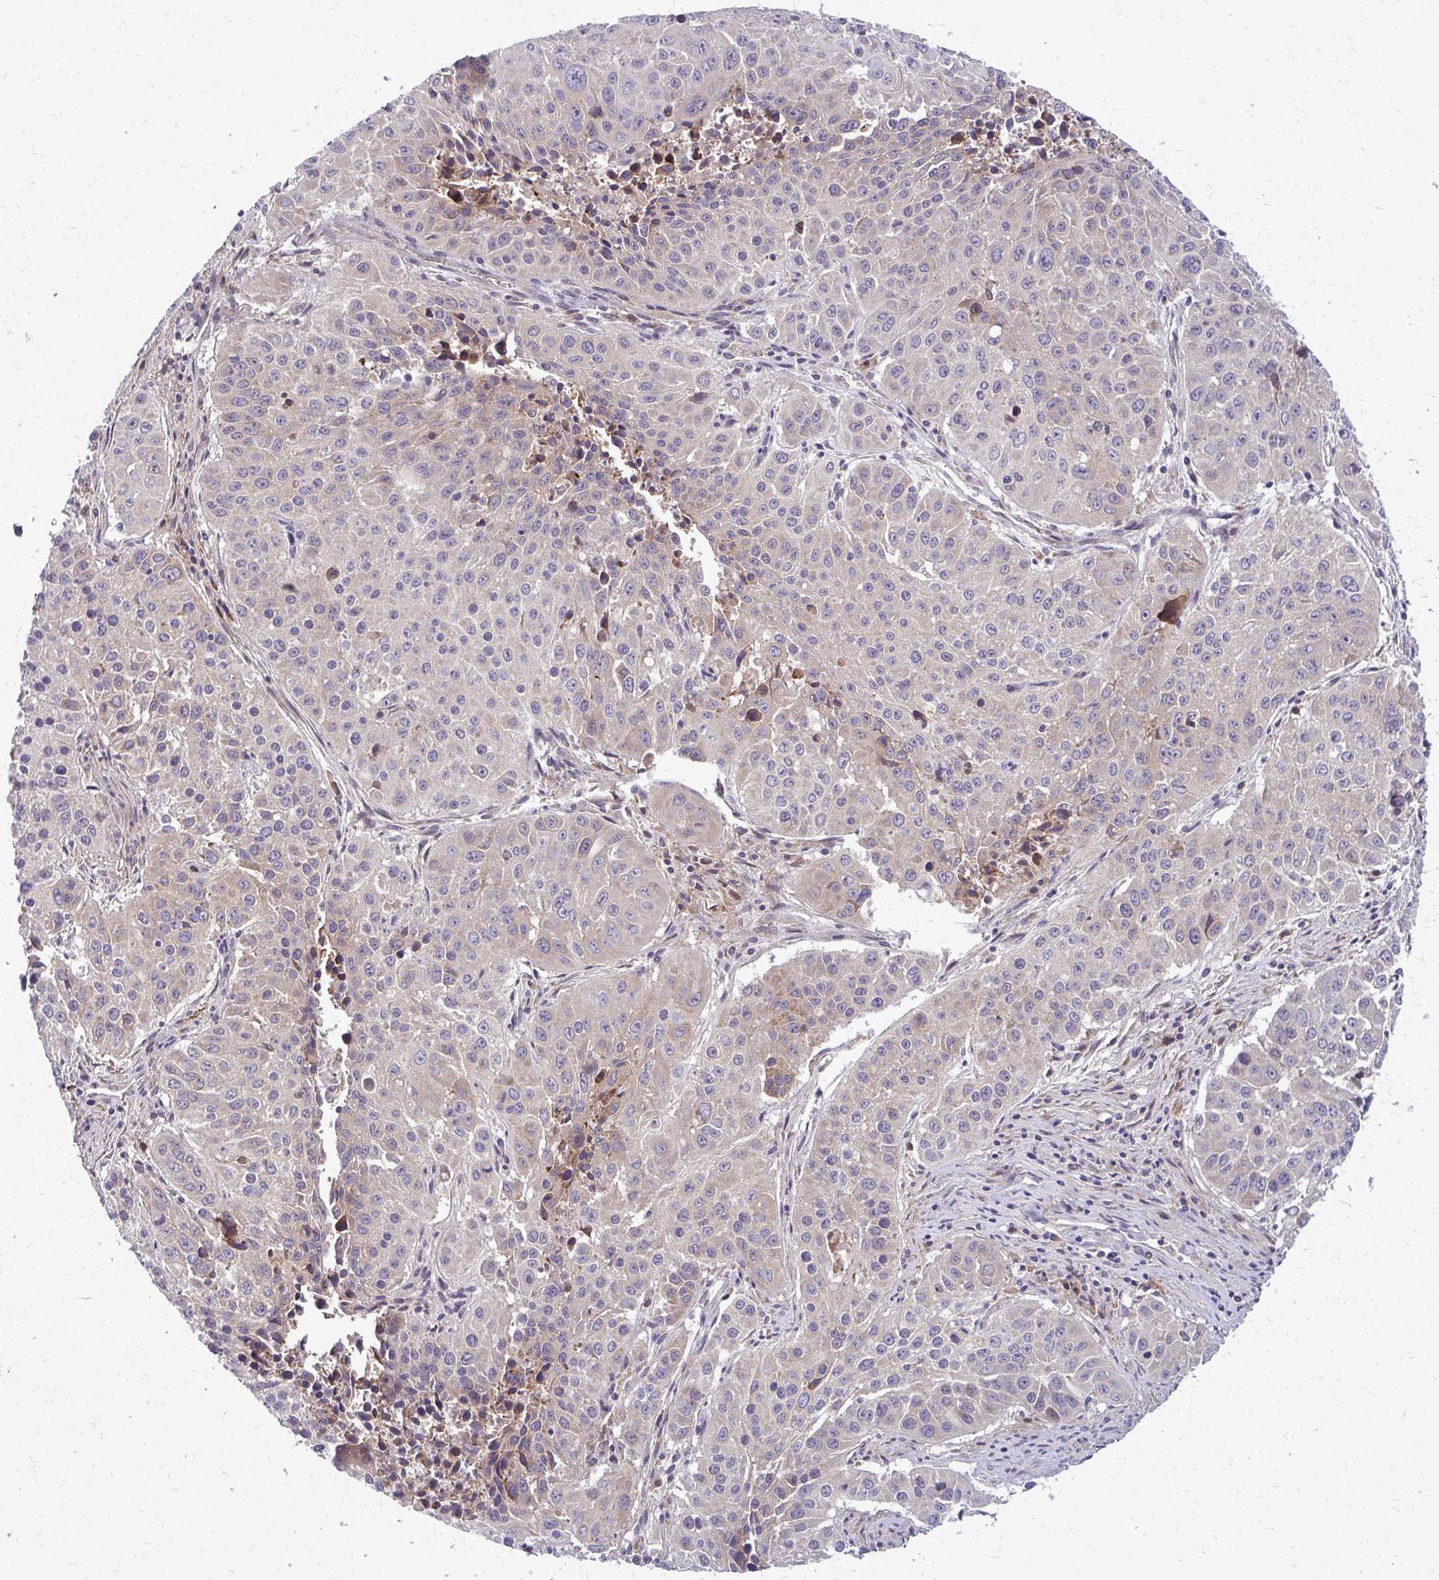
{"staining": {"intensity": "weak", "quantity": "<25%", "location": "cytoplasmic/membranous"}, "tissue": "lung cancer", "cell_type": "Tumor cells", "image_type": "cancer", "snomed": [{"axis": "morphology", "description": "Squamous cell carcinoma, NOS"}, {"axis": "topography", "description": "Lung"}], "caption": "This is a histopathology image of IHC staining of squamous cell carcinoma (lung), which shows no staining in tumor cells. (Stains: DAB immunohistochemistry with hematoxylin counter stain, Microscopy: brightfield microscopy at high magnification).", "gene": "OXNAD1", "patient": {"sex": "female", "age": 61}}